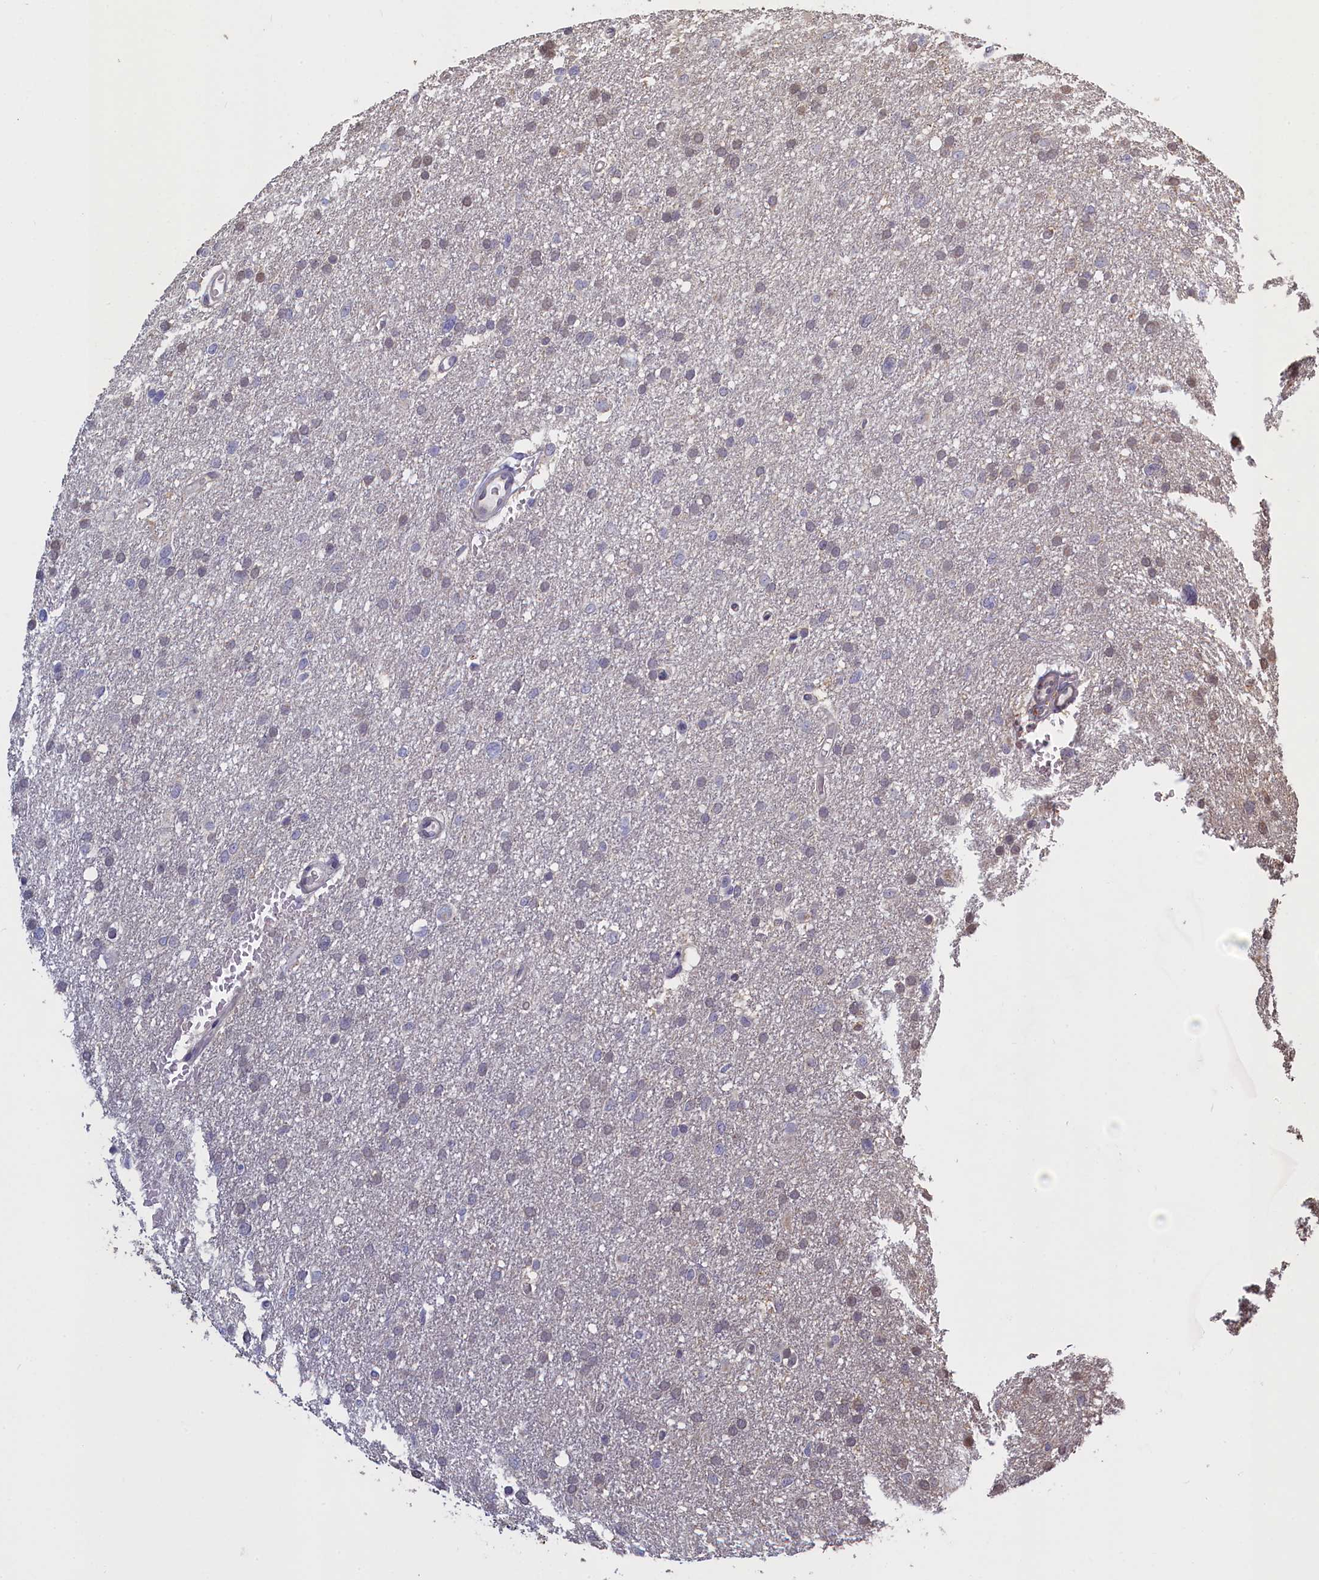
{"staining": {"intensity": "negative", "quantity": "none", "location": "none"}, "tissue": "glioma", "cell_type": "Tumor cells", "image_type": "cancer", "snomed": [{"axis": "morphology", "description": "Glioma, malignant, High grade"}, {"axis": "topography", "description": "Cerebral cortex"}], "caption": "The photomicrograph displays no significant positivity in tumor cells of glioma.", "gene": "UCHL3", "patient": {"sex": "female", "age": 36}}